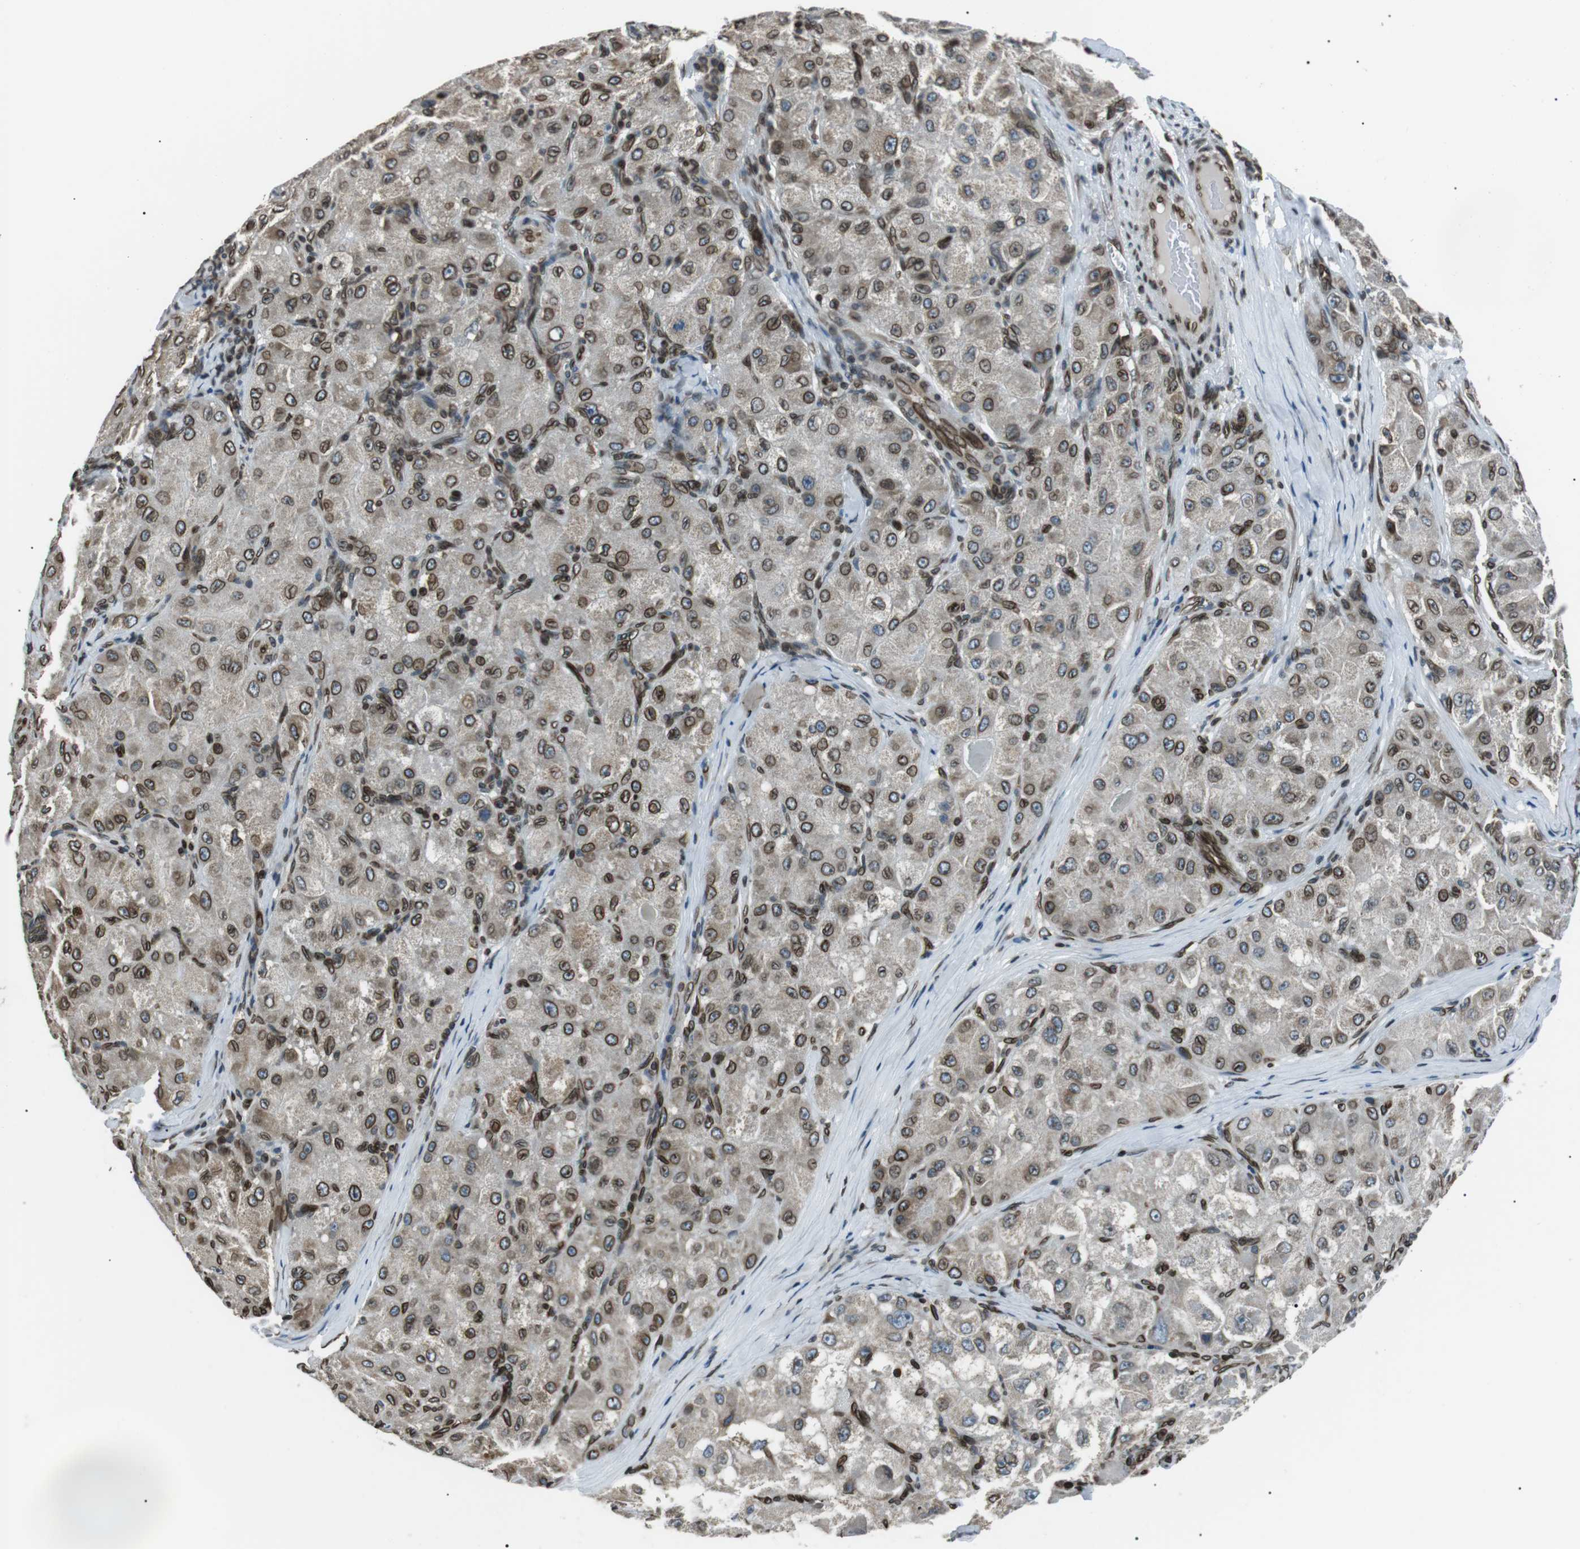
{"staining": {"intensity": "moderate", "quantity": ">75%", "location": "cytoplasmic/membranous,nuclear"}, "tissue": "liver cancer", "cell_type": "Tumor cells", "image_type": "cancer", "snomed": [{"axis": "morphology", "description": "Carcinoma, Hepatocellular, NOS"}, {"axis": "topography", "description": "Liver"}], "caption": "The immunohistochemical stain shows moderate cytoplasmic/membranous and nuclear positivity in tumor cells of liver cancer tissue. (DAB (3,3'-diaminobenzidine) = brown stain, brightfield microscopy at high magnification).", "gene": "TMX4", "patient": {"sex": "male", "age": 80}}